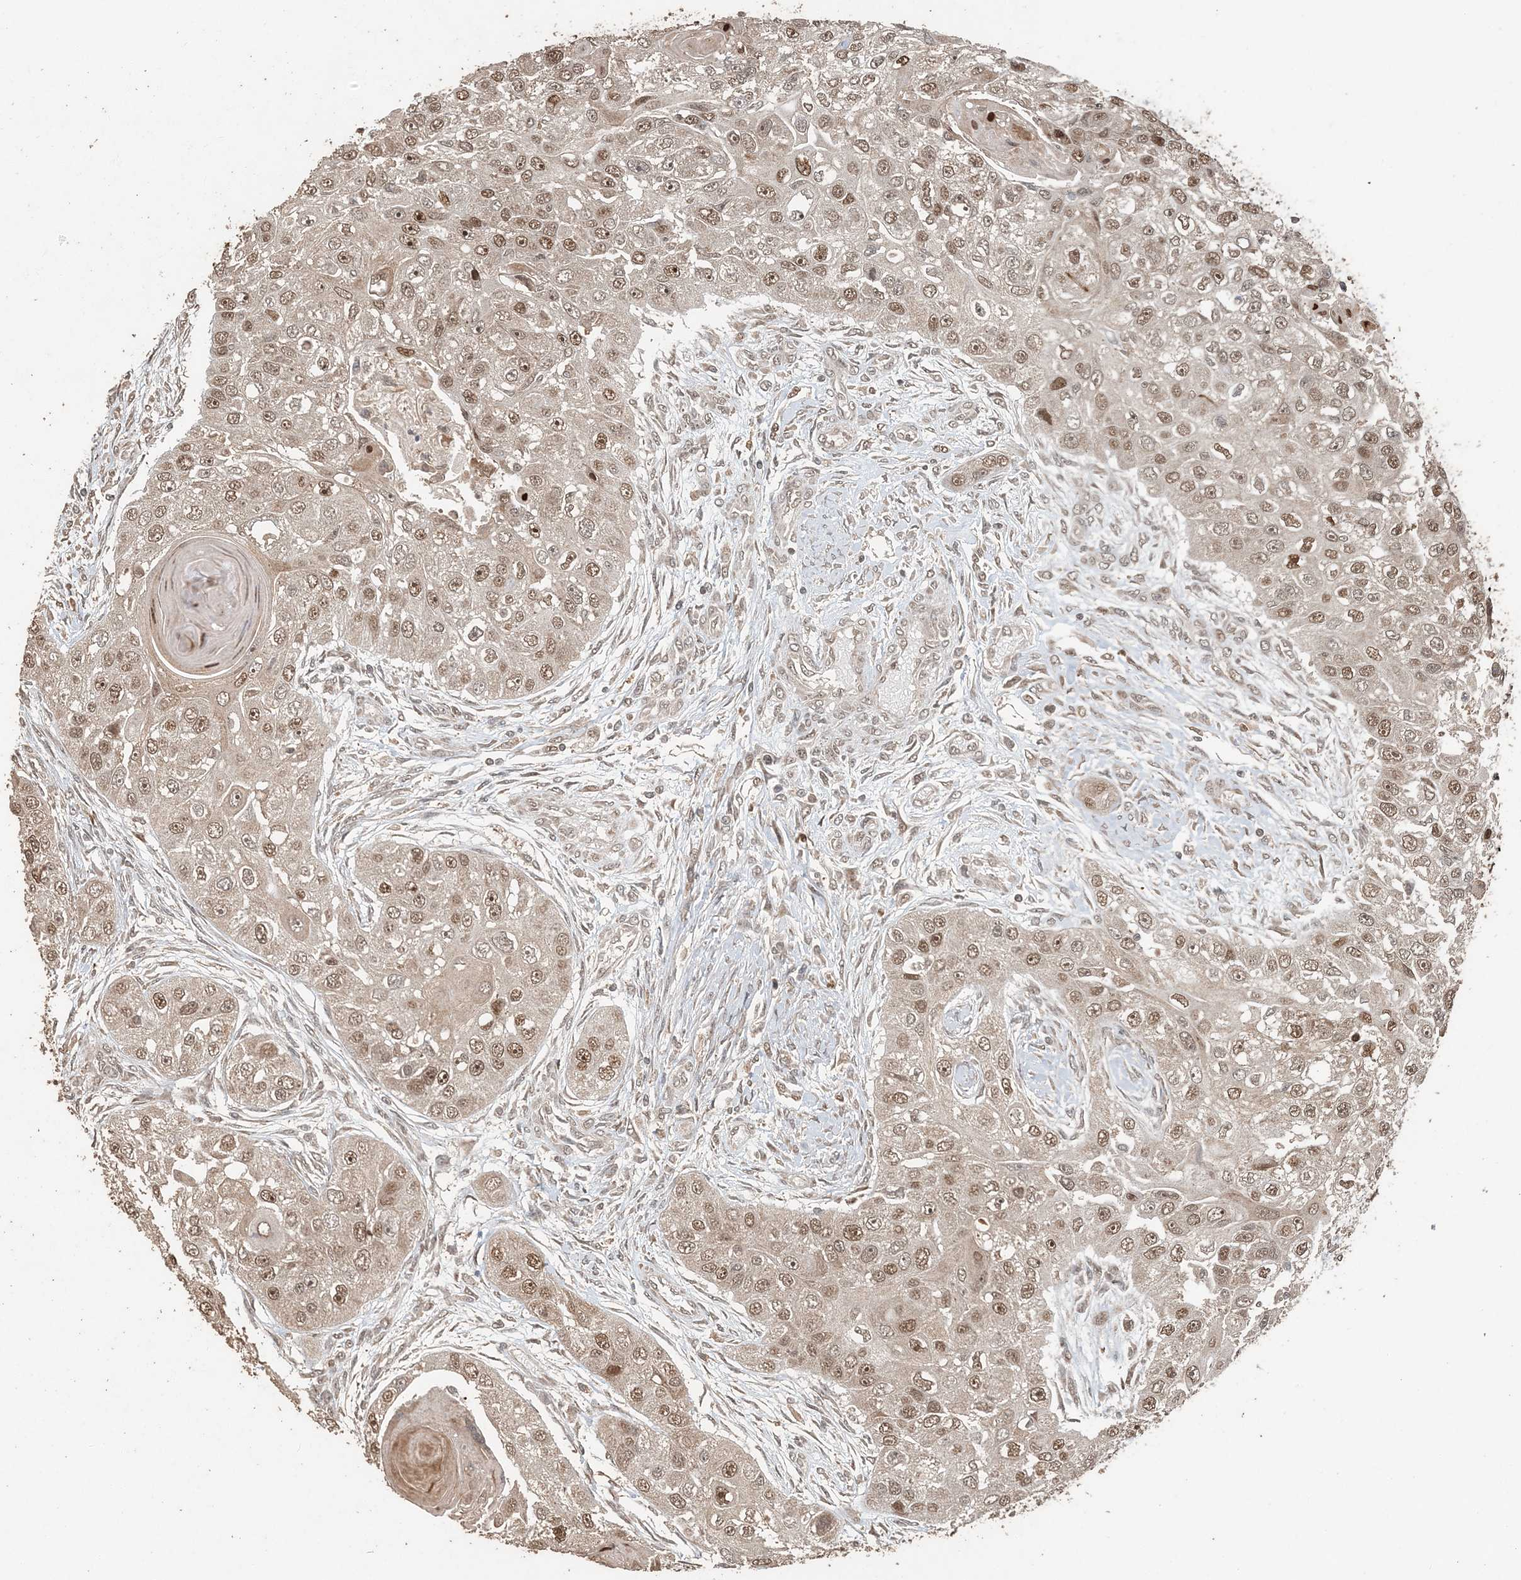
{"staining": {"intensity": "moderate", "quantity": ">75%", "location": "nuclear"}, "tissue": "head and neck cancer", "cell_type": "Tumor cells", "image_type": "cancer", "snomed": [{"axis": "morphology", "description": "Normal tissue, NOS"}, {"axis": "morphology", "description": "Squamous cell carcinoma, NOS"}, {"axis": "topography", "description": "Skeletal muscle"}, {"axis": "topography", "description": "Head-Neck"}], "caption": "Immunohistochemistry micrograph of head and neck squamous cell carcinoma stained for a protein (brown), which reveals medium levels of moderate nuclear staining in about >75% of tumor cells.", "gene": "ATP13A2", "patient": {"sex": "male", "age": 51}}